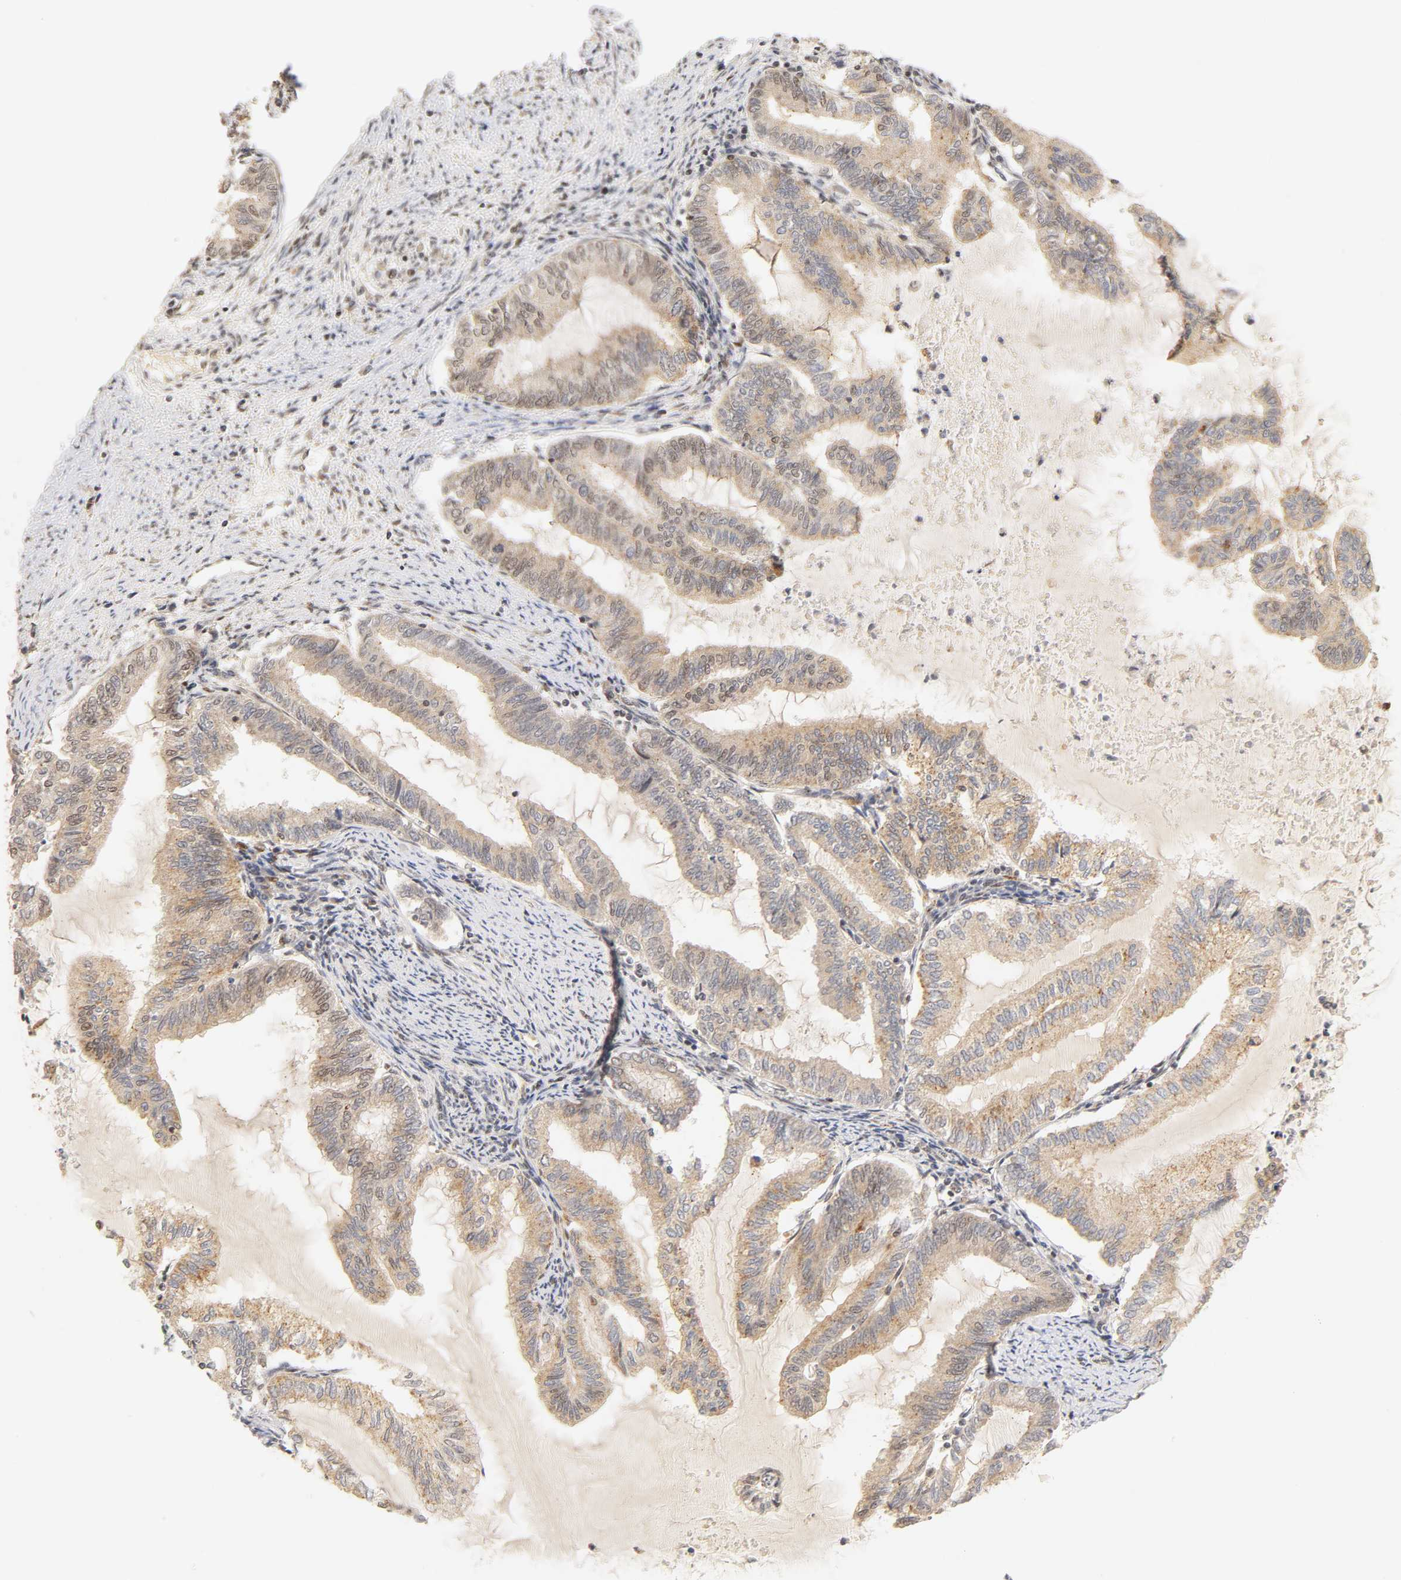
{"staining": {"intensity": "weak", "quantity": "25%-75%", "location": "cytoplasmic/membranous,nuclear"}, "tissue": "endometrial cancer", "cell_type": "Tumor cells", "image_type": "cancer", "snomed": [{"axis": "morphology", "description": "Adenocarcinoma, NOS"}, {"axis": "topography", "description": "Endometrium"}], "caption": "Immunohistochemistry (IHC) (DAB (3,3'-diaminobenzidine)) staining of endometrial adenocarcinoma demonstrates weak cytoplasmic/membranous and nuclear protein staining in approximately 25%-75% of tumor cells. (DAB IHC with brightfield microscopy, high magnification).", "gene": "TAF10", "patient": {"sex": "female", "age": 79}}